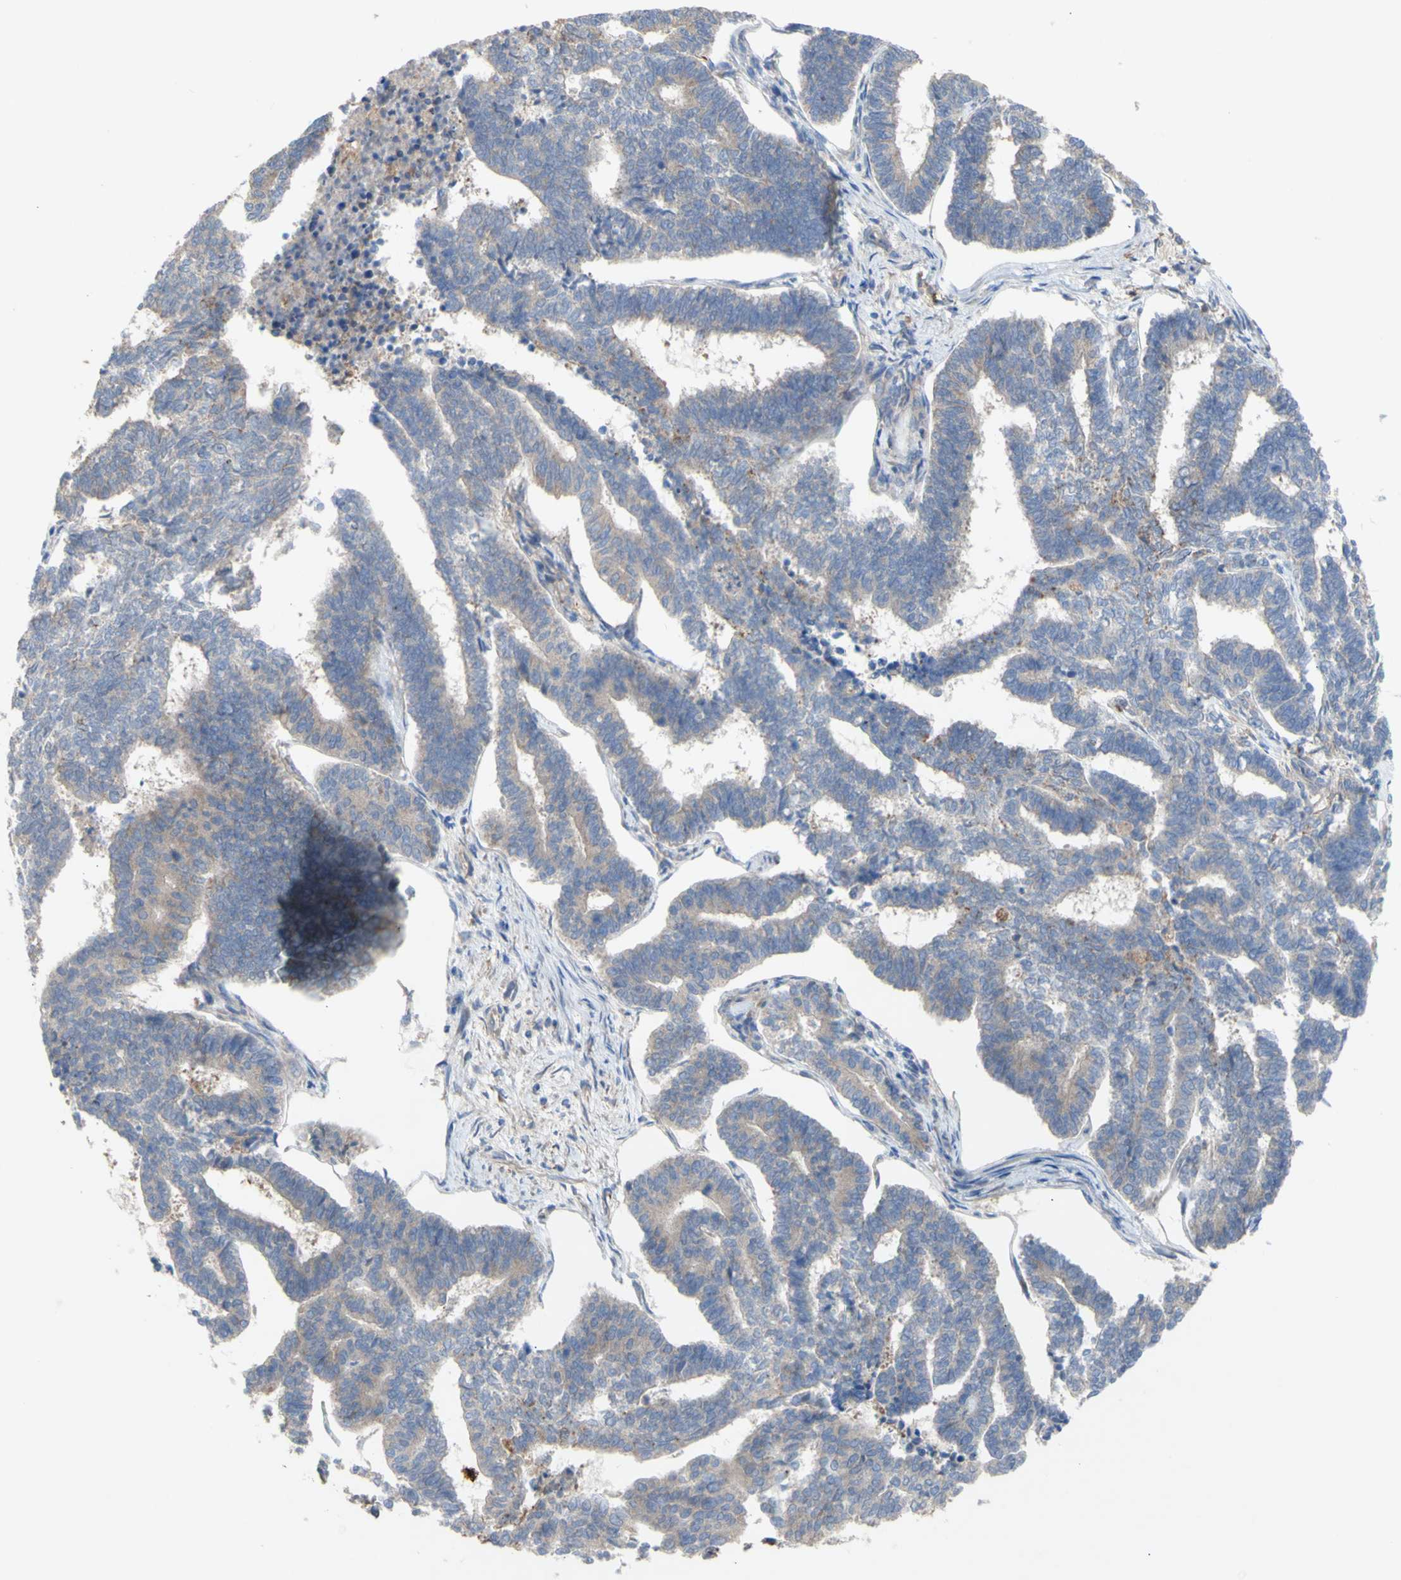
{"staining": {"intensity": "weak", "quantity": ">75%", "location": "cytoplasmic/membranous"}, "tissue": "endometrial cancer", "cell_type": "Tumor cells", "image_type": "cancer", "snomed": [{"axis": "morphology", "description": "Adenocarcinoma, NOS"}, {"axis": "topography", "description": "Endometrium"}], "caption": "A high-resolution histopathology image shows immunohistochemistry staining of endometrial adenocarcinoma, which shows weak cytoplasmic/membranous expression in approximately >75% of tumor cells.", "gene": "EIF2S3", "patient": {"sex": "female", "age": 70}}